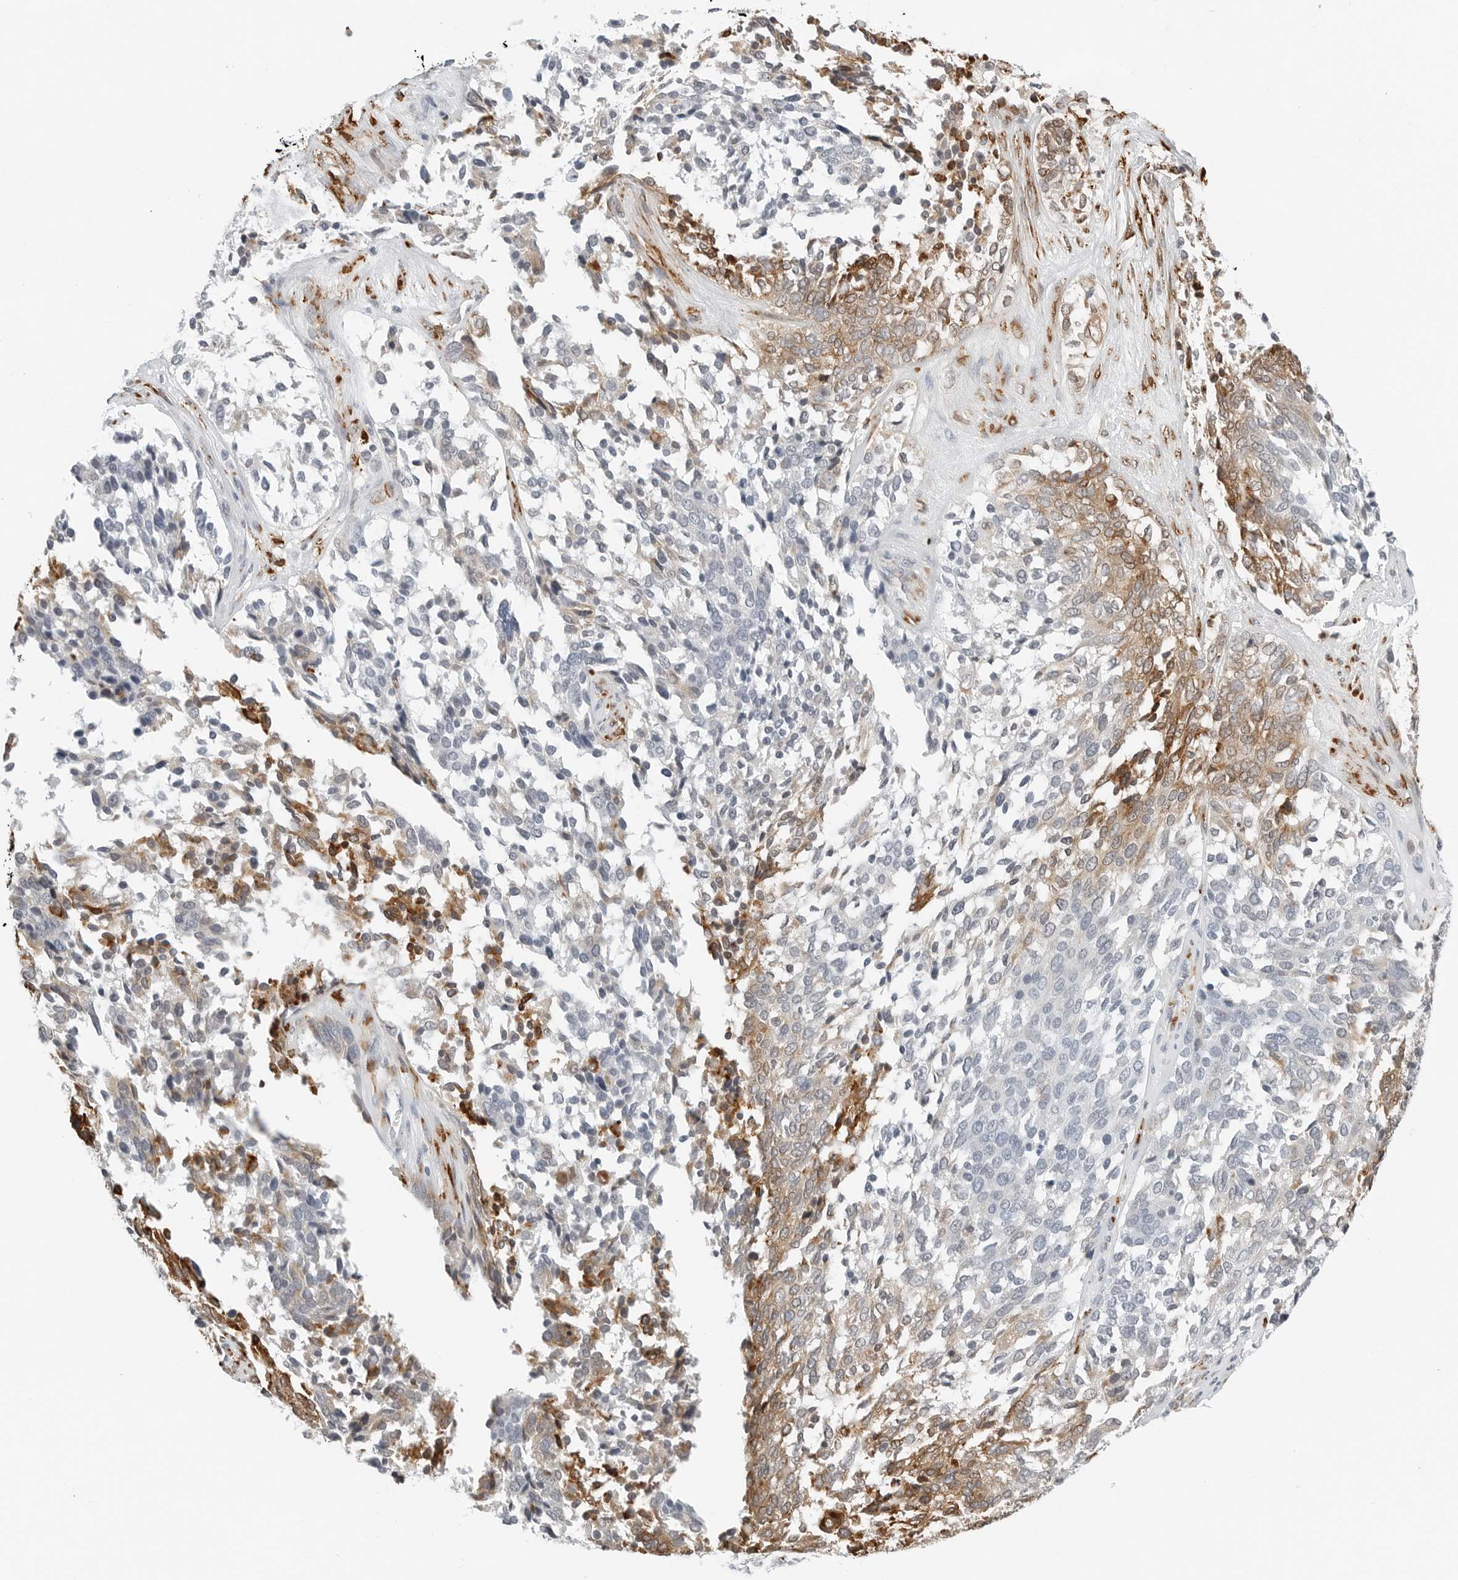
{"staining": {"intensity": "moderate", "quantity": "<25%", "location": "cytoplasmic/membranous"}, "tissue": "ovarian cancer", "cell_type": "Tumor cells", "image_type": "cancer", "snomed": [{"axis": "morphology", "description": "Cystadenocarcinoma, serous, NOS"}, {"axis": "topography", "description": "Ovary"}], "caption": "Human ovarian serous cystadenocarcinoma stained with a brown dye reveals moderate cytoplasmic/membranous positive staining in about <25% of tumor cells.", "gene": "P4HA2", "patient": {"sex": "female", "age": 44}}